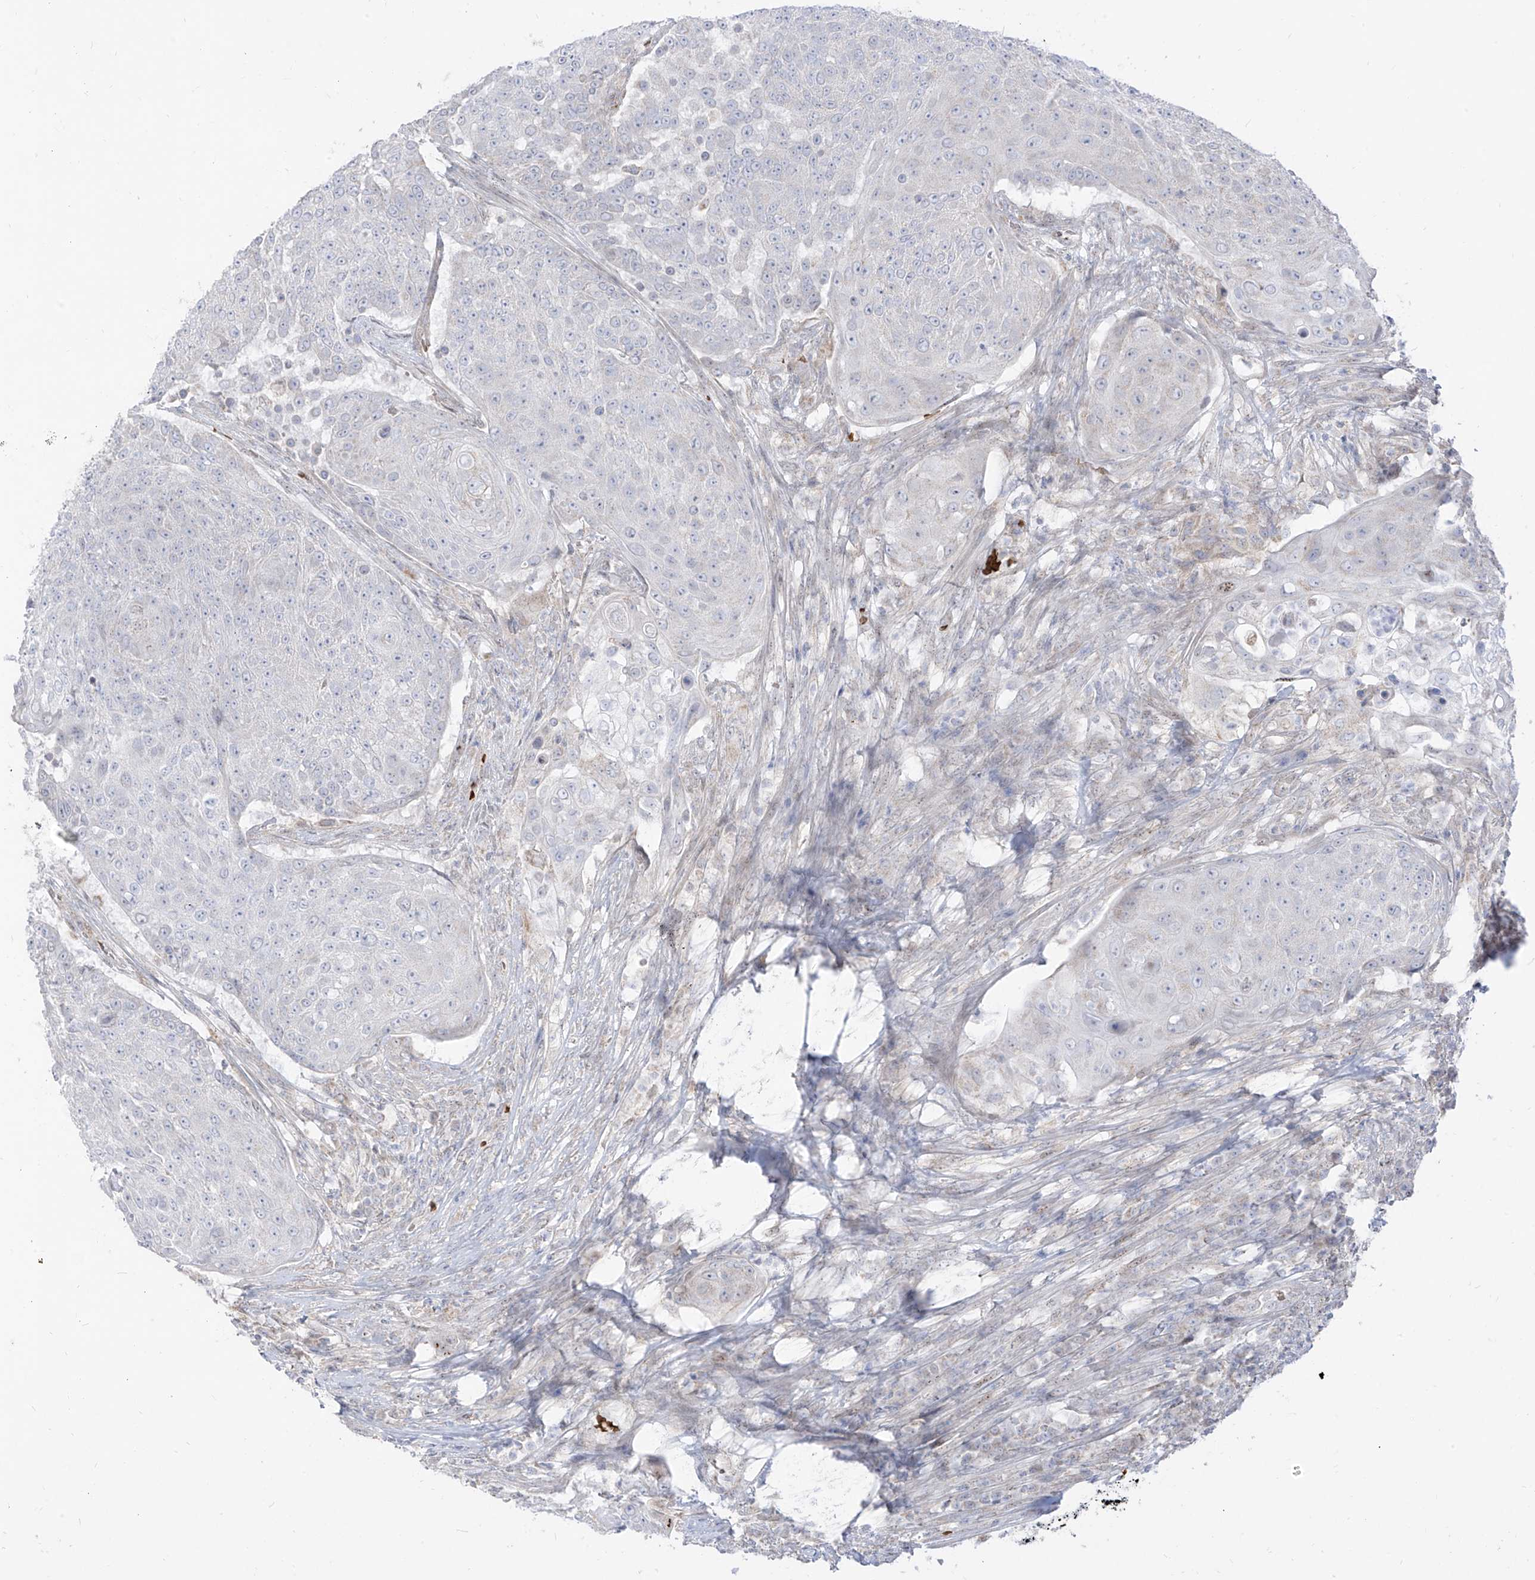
{"staining": {"intensity": "negative", "quantity": "none", "location": "none"}, "tissue": "urothelial cancer", "cell_type": "Tumor cells", "image_type": "cancer", "snomed": [{"axis": "morphology", "description": "Urothelial carcinoma, High grade"}, {"axis": "topography", "description": "Urinary bladder"}], "caption": "Tumor cells show no significant positivity in urothelial carcinoma (high-grade). (Stains: DAB (3,3'-diaminobenzidine) immunohistochemistry with hematoxylin counter stain, Microscopy: brightfield microscopy at high magnification).", "gene": "ARHGEF40", "patient": {"sex": "female", "age": 63}}